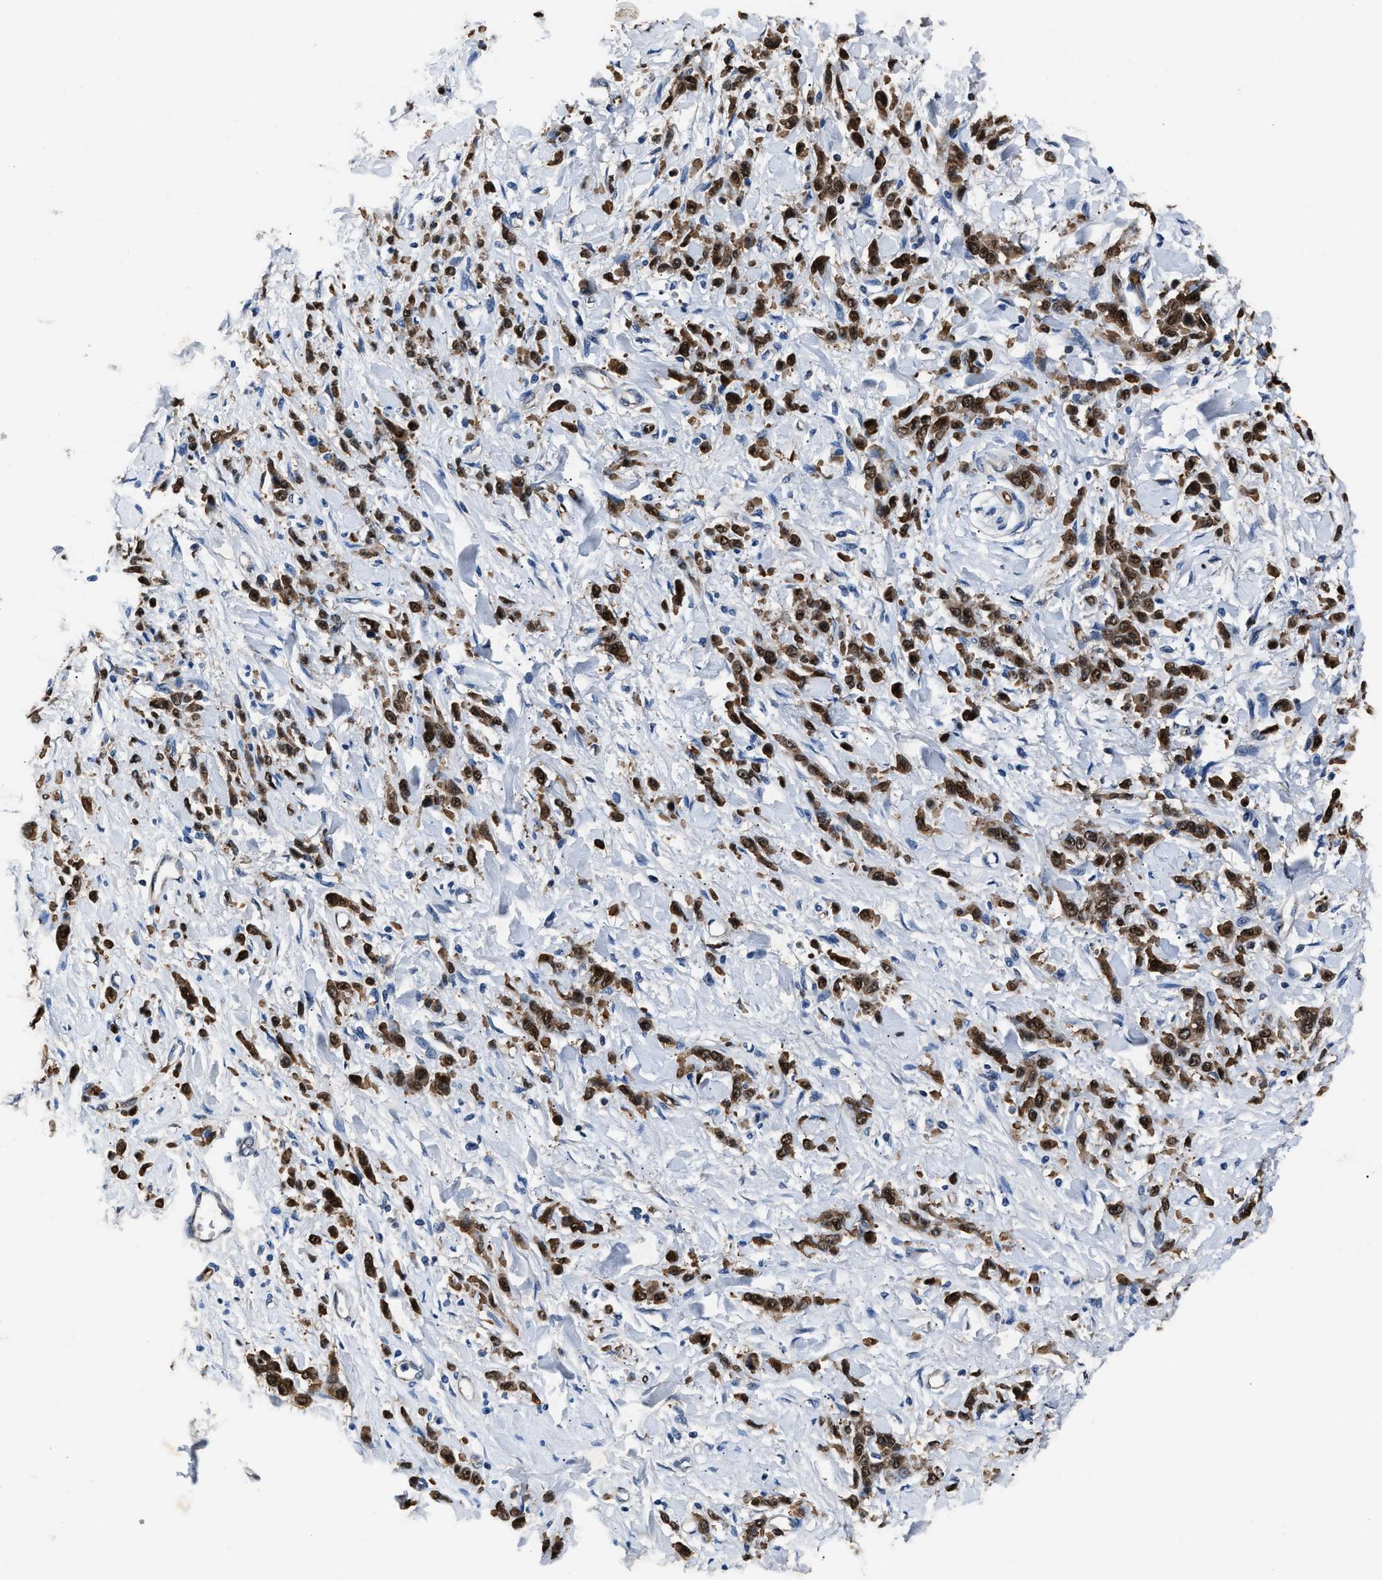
{"staining": {"intensity": "strong", "quantity": ">75%", "location": "cytoplasmic/membranous,nuclear"}, "tissue": "stomach cancer", "cell_type": "Tumor cells", "image_type": "cancer", "snomed": [{"axis": "morphology", "description": "Normal tissue, NOS"}, {"axis": "morphology", "description": "Adenocarcinoma, NOS"}, {"axis": "topography", "description": "Stomach"}], "caption": "Immunohistochemical staining of human adenocarcinoma (stomach) reveals strong cytoplasmic/membranous and nuclear protein staining in about >75% of tumor cells. (DAB IHC with brightfield microscopy, high magnification).", "gene": "PPA1", "patient": {"sex": "male", "age": 82}}